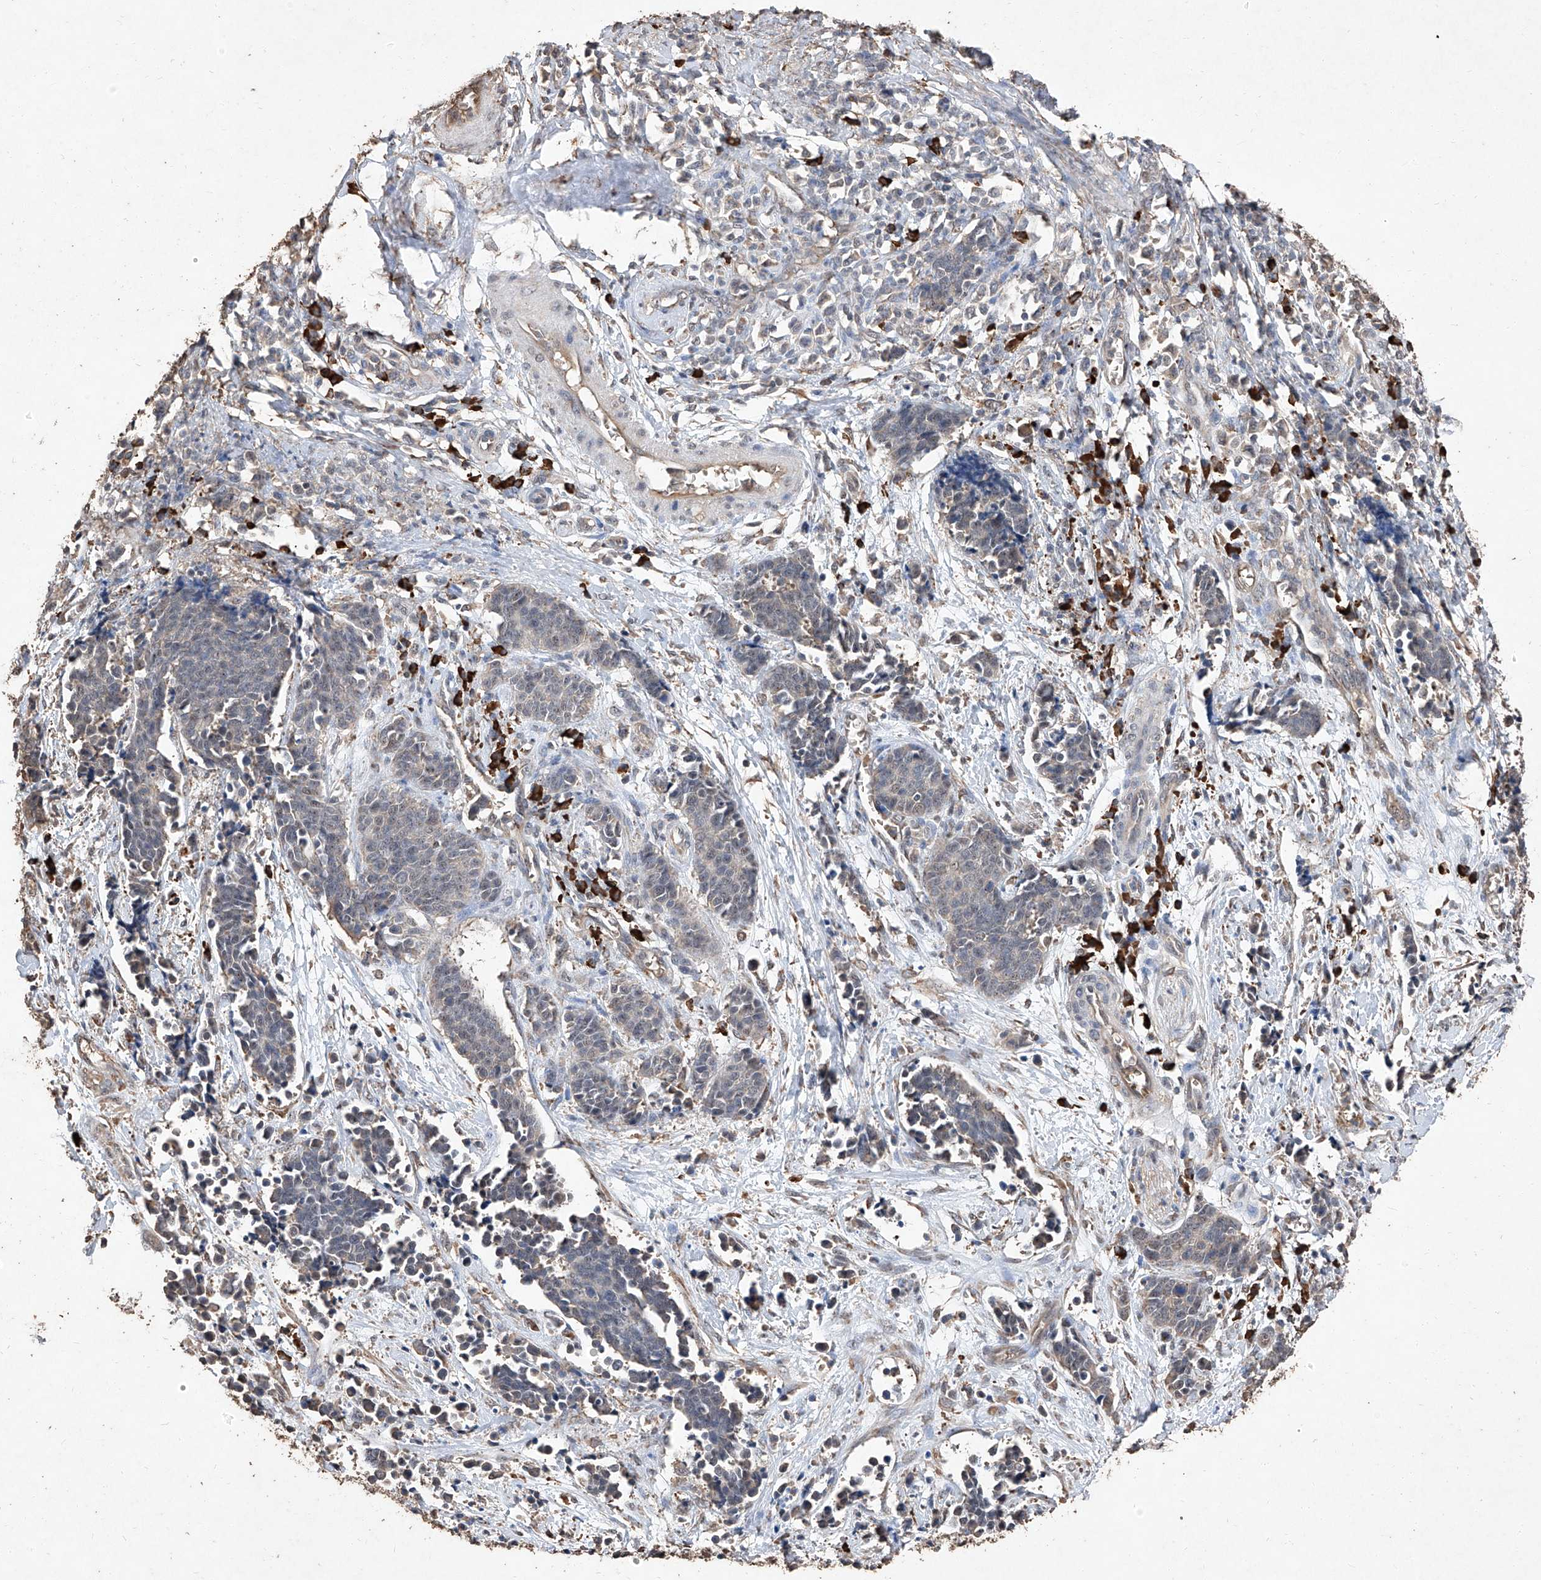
{"staining": {"intensity": "negative", "quantity": "none", "location": "none"}, "tissue": "cervical cancer", "cell_type": "Tumor cells", "image_type": "cancer", "snomed": [{"axis": "morphology", "description": "Squamous cell carcinoma, NOS"}, {"axis": "topography", "description": "Cervix"}], "caption": "This photomicrograph is of cervical cancer stained with immunohistochemistry (IHC) to label a protein in brown with the nuclei are counter-stained blue. There is no positivity in tumor cells.", "gene": "EML1", "patient": {"sex": "female", "age": 35}}